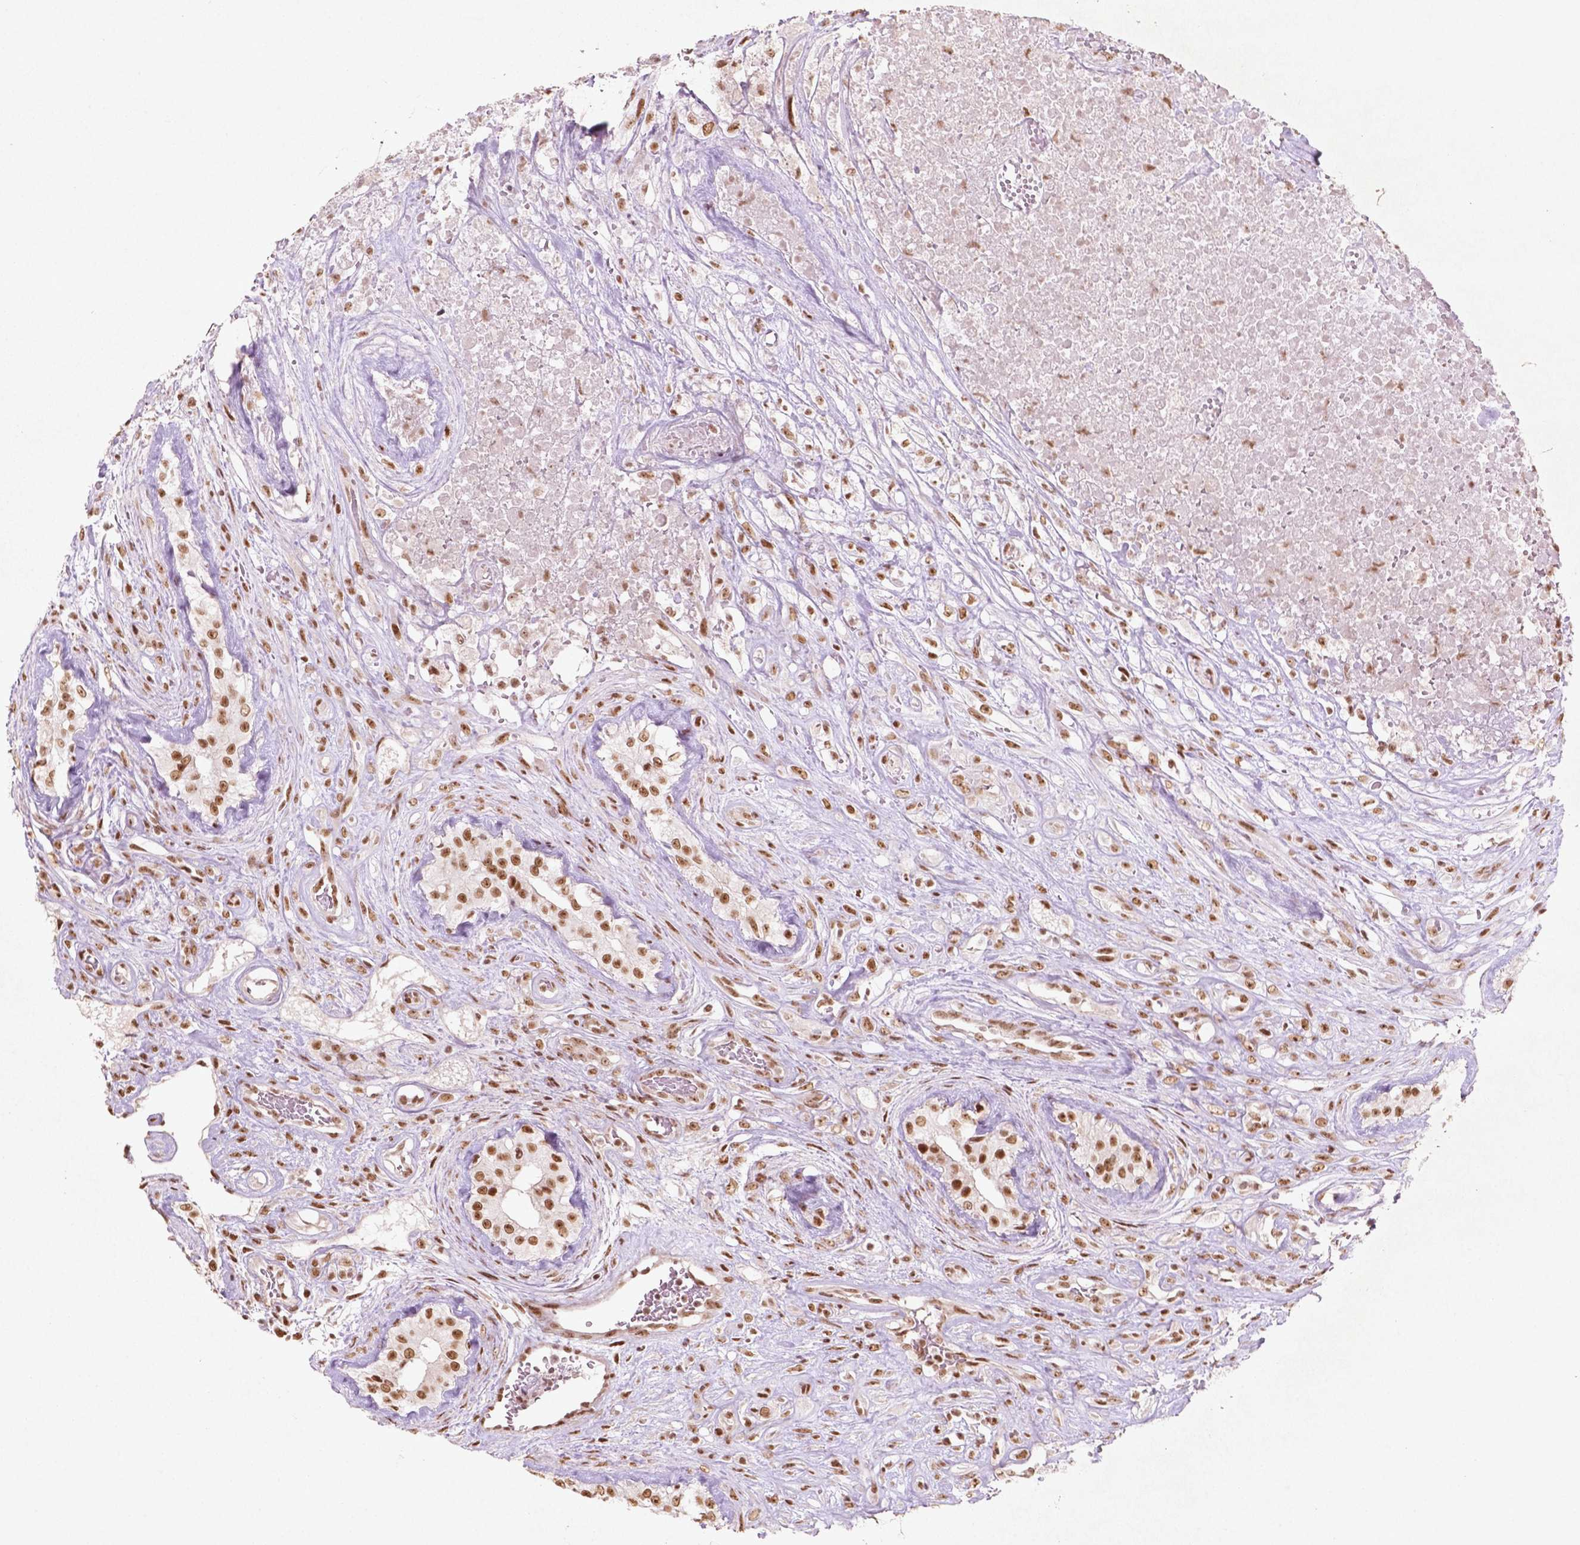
{"staining": {"intensity": "moderate", "quantity": ">75%", "location": "nuclear"}, "tissue": "testis cancer", "cell_type": "Tumor cells", "image_type": "cancer", "snomed": [{"axis": "morphology", "description": "Carcinoma, Embryonal, NOS"}, {"axis": "topography", "description": "Testis"}], "caption": "Protein expression analysis of testis cancer (embryonal carcinoma) reveals moderate nuclear staining in about >75% of tumor cells. The staining was performed using DAB, with brown indicating positive protein expression. Nuclei are stained blue with hematoxylin.", "gene": "HMG20B", "patient": {"sex": "male", "age": 24}}